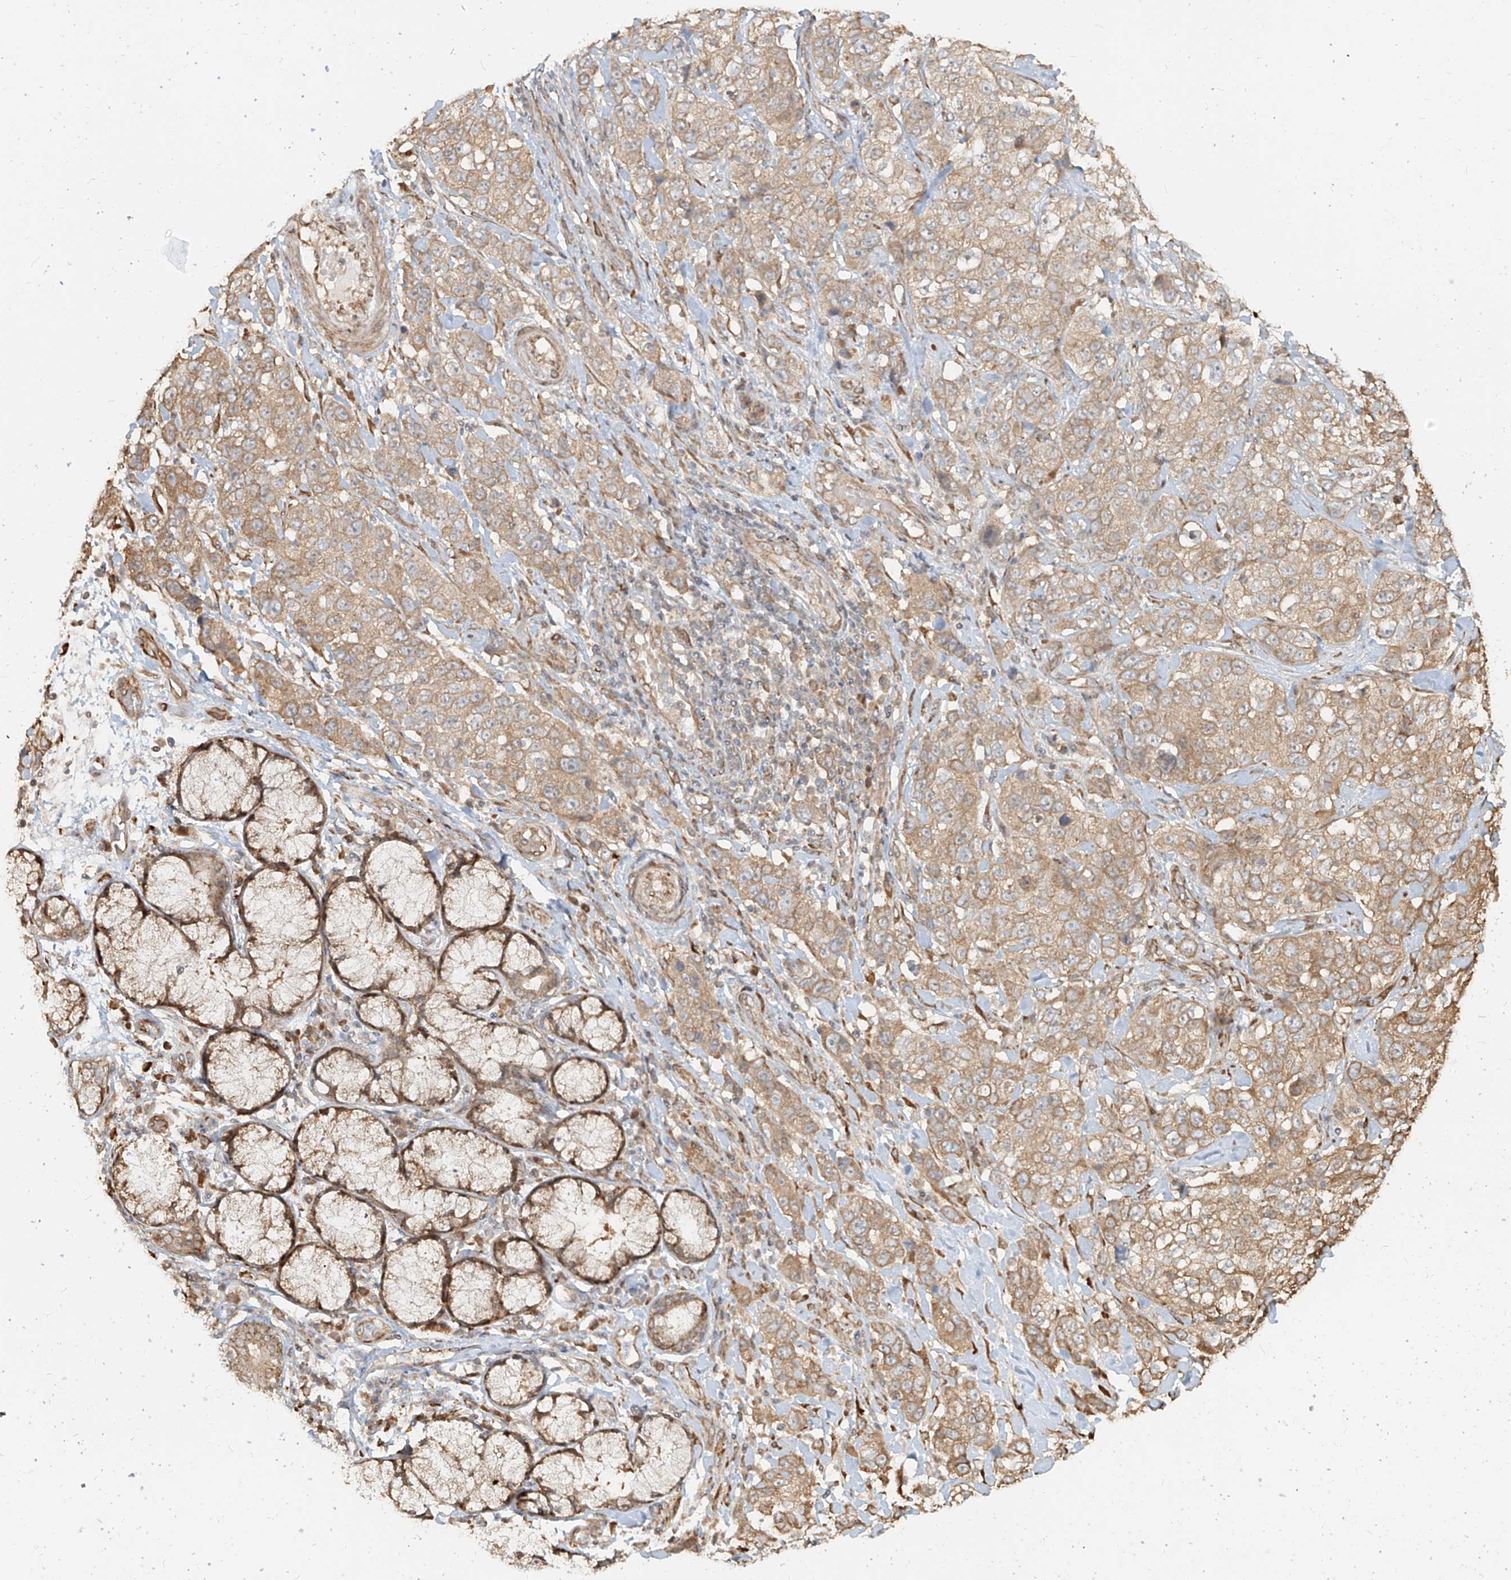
{"staining": {"intensity": "moderate", "quantity": ">75%", "location": "cytoplasmic/membranous"}, "tissue": "stomach cancer", "cell_type": "Tumor cells", "image_type": "cancer", "snomed": [{"axis": "morphology", "description": "Adenocarcinoma, NOS"}, {"axis": "topography", "description": "Stomach"}], "caption": "A medium amount of moderate cytoplasmic/membranous expression is present in approximately >75% of tumor cells in stomach cancer tissue.", "gene": "UBE2K", "patient": {"sex": "male", "age": 48}}